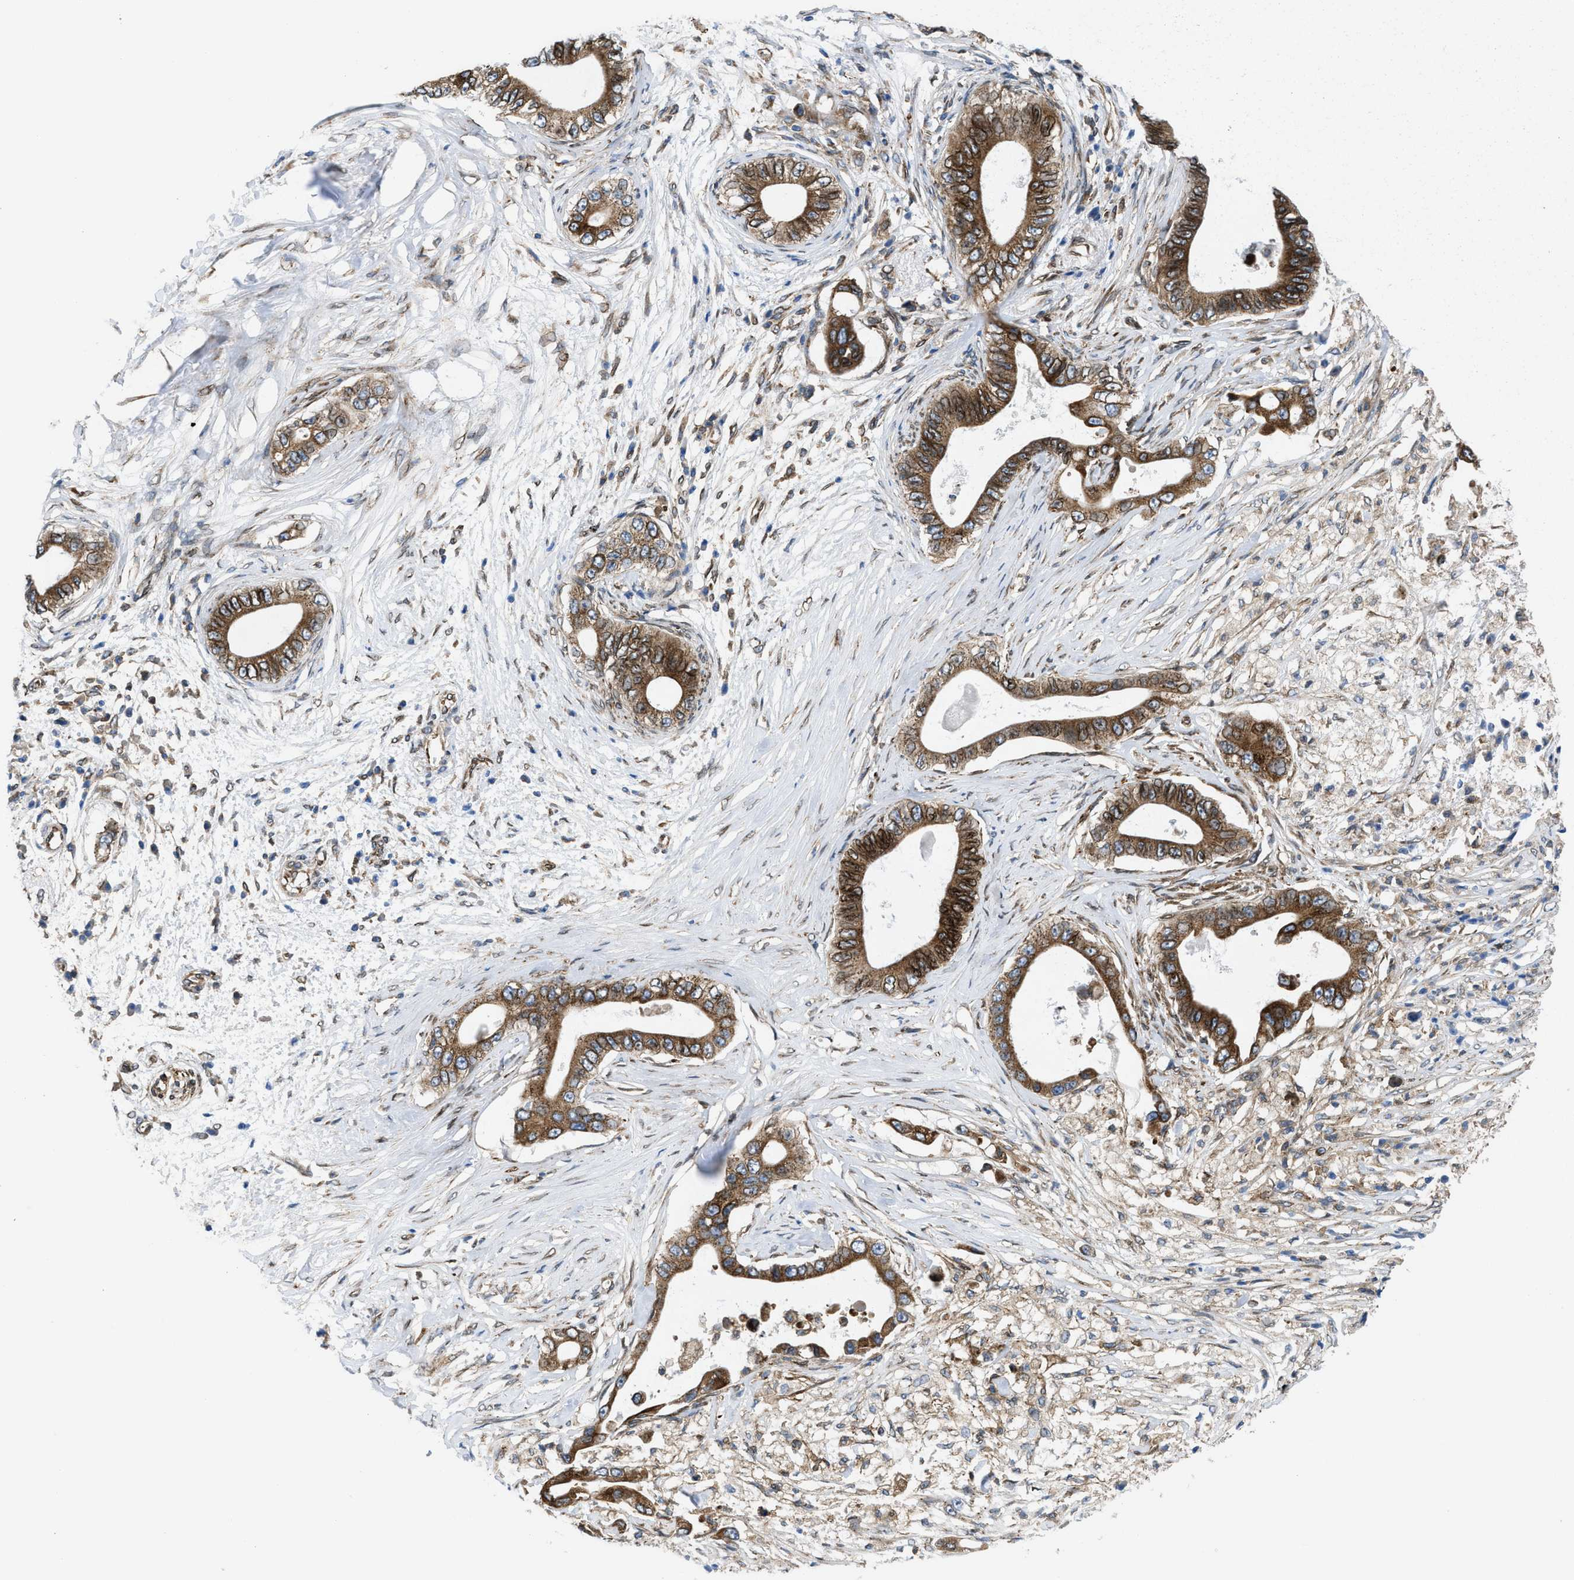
{"staining": {"intensity": "strong", "quantity": ">75%", "location": "cytoplasmic/membranous"}, "tissue": "pancreatic cancer", "cell_type": "Tumor cells", "image_type": "cancer", "snomed": [{"axis": "morphology", "description": "Adenocarcinoma, NOS"}, {"axis": "topography", "description": "Pancreas"}], "caption": "Pancreatic cancer tissue shows strong cytoplasmic/membranous expression in about >75% of tumor cells The protein is stained brown, and the nuclei are stained in blue (DAB IHC with brightfield microscopy, high magnification).", "gene": "ERLIN2", "patient": {"sex": "male", "age": 77}}